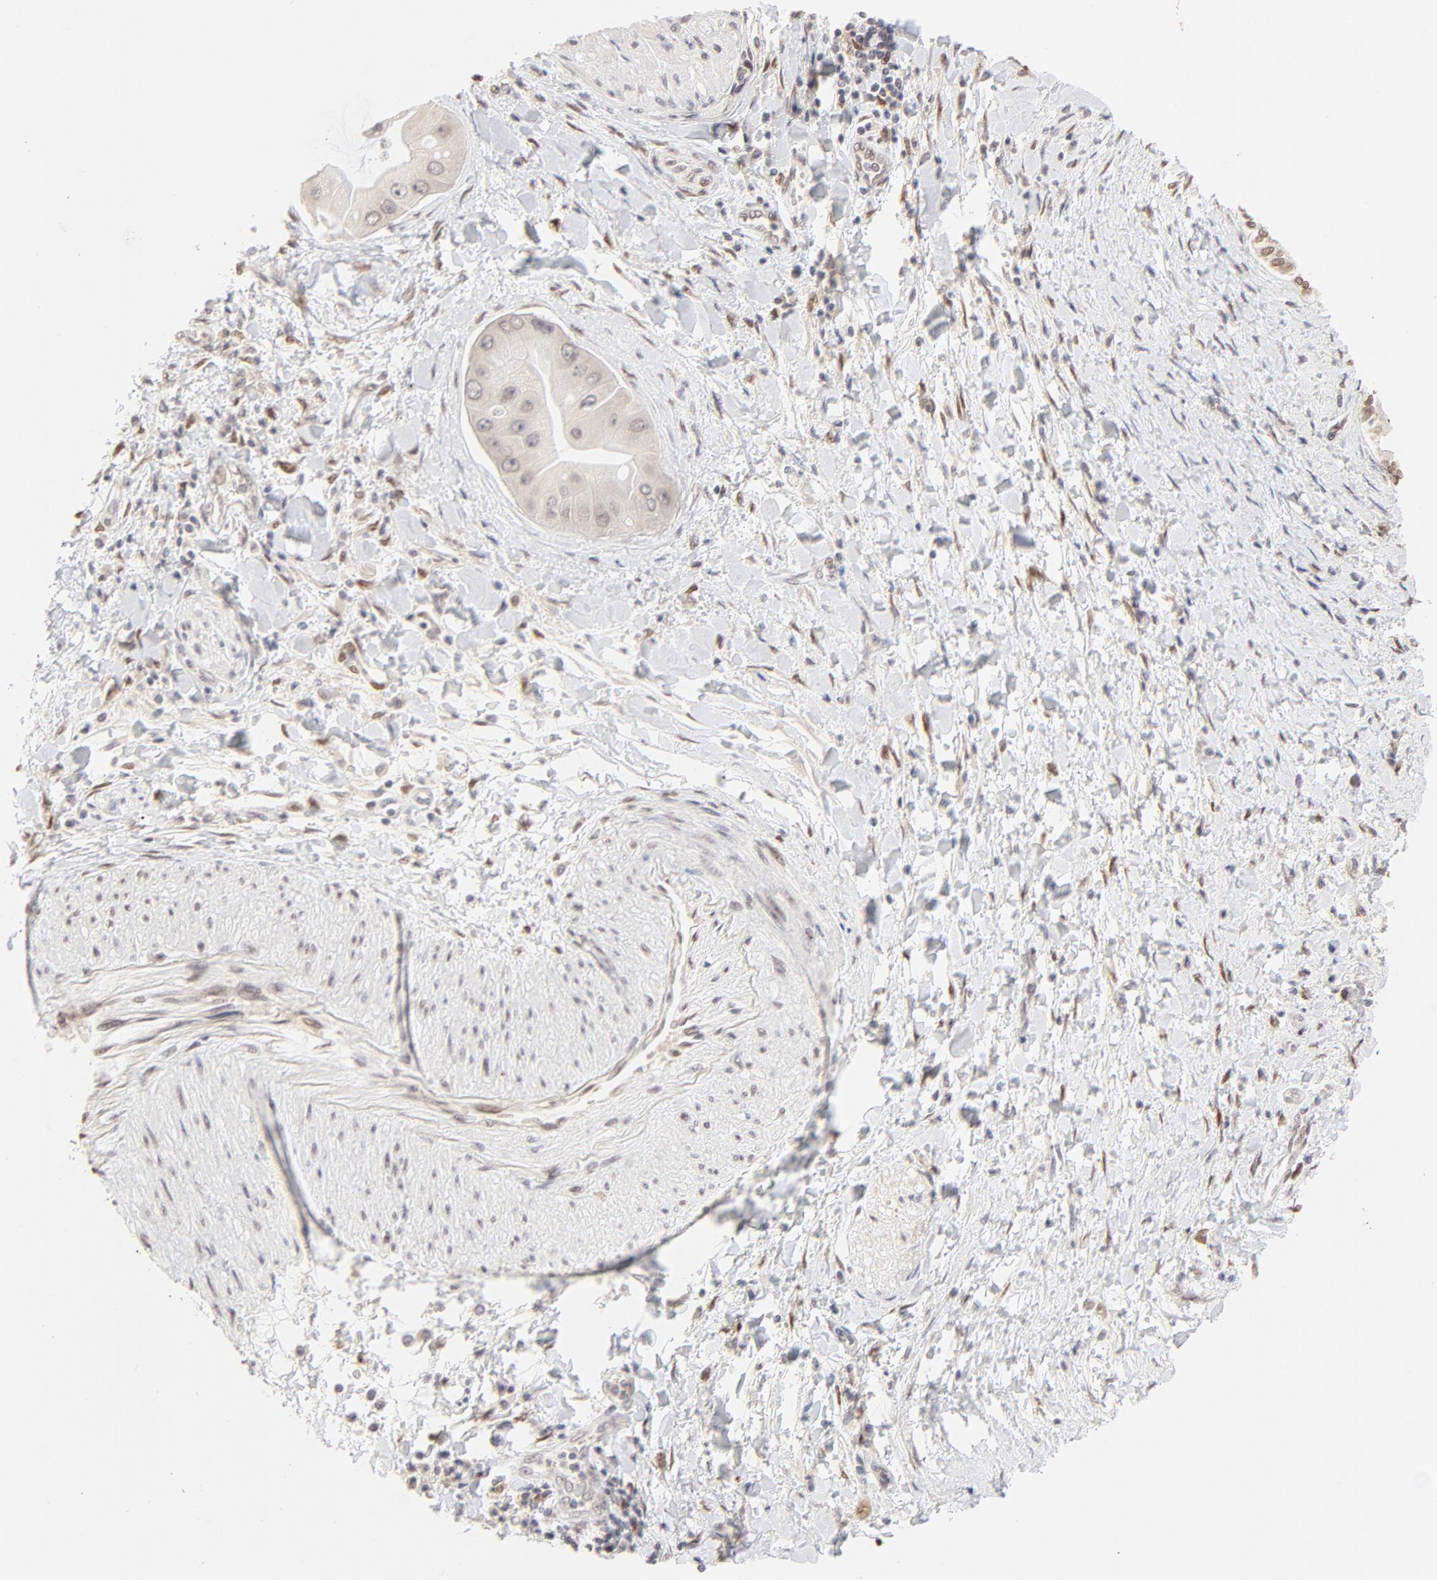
{"staining": {"intensity": "moderate", "quantity": ">75%", "location": "nuclear"}, "tissue": "adipose tissue", "cell_type": "Adipocytes", "image_type": "normal", "snomed": [{"axis": "morphology", "description": "Normal tissue, NOS"}, {"axis": "morphology", "description": "Cholangiocarcinoma"}, {"axis": "topography", "description": "Liver"}, {"axis": "topography", "description": "Peripheral nerve tissue"}], "caption": "Immunohistochemistry histopathology image of normal adipose tissue stained for a protein (brown), which demonstrates medium levels of moderate nuclear expression in about >75% of adipocytes.", "gene": "PBX1", "patient": {"sex": "male", "age": 50}}